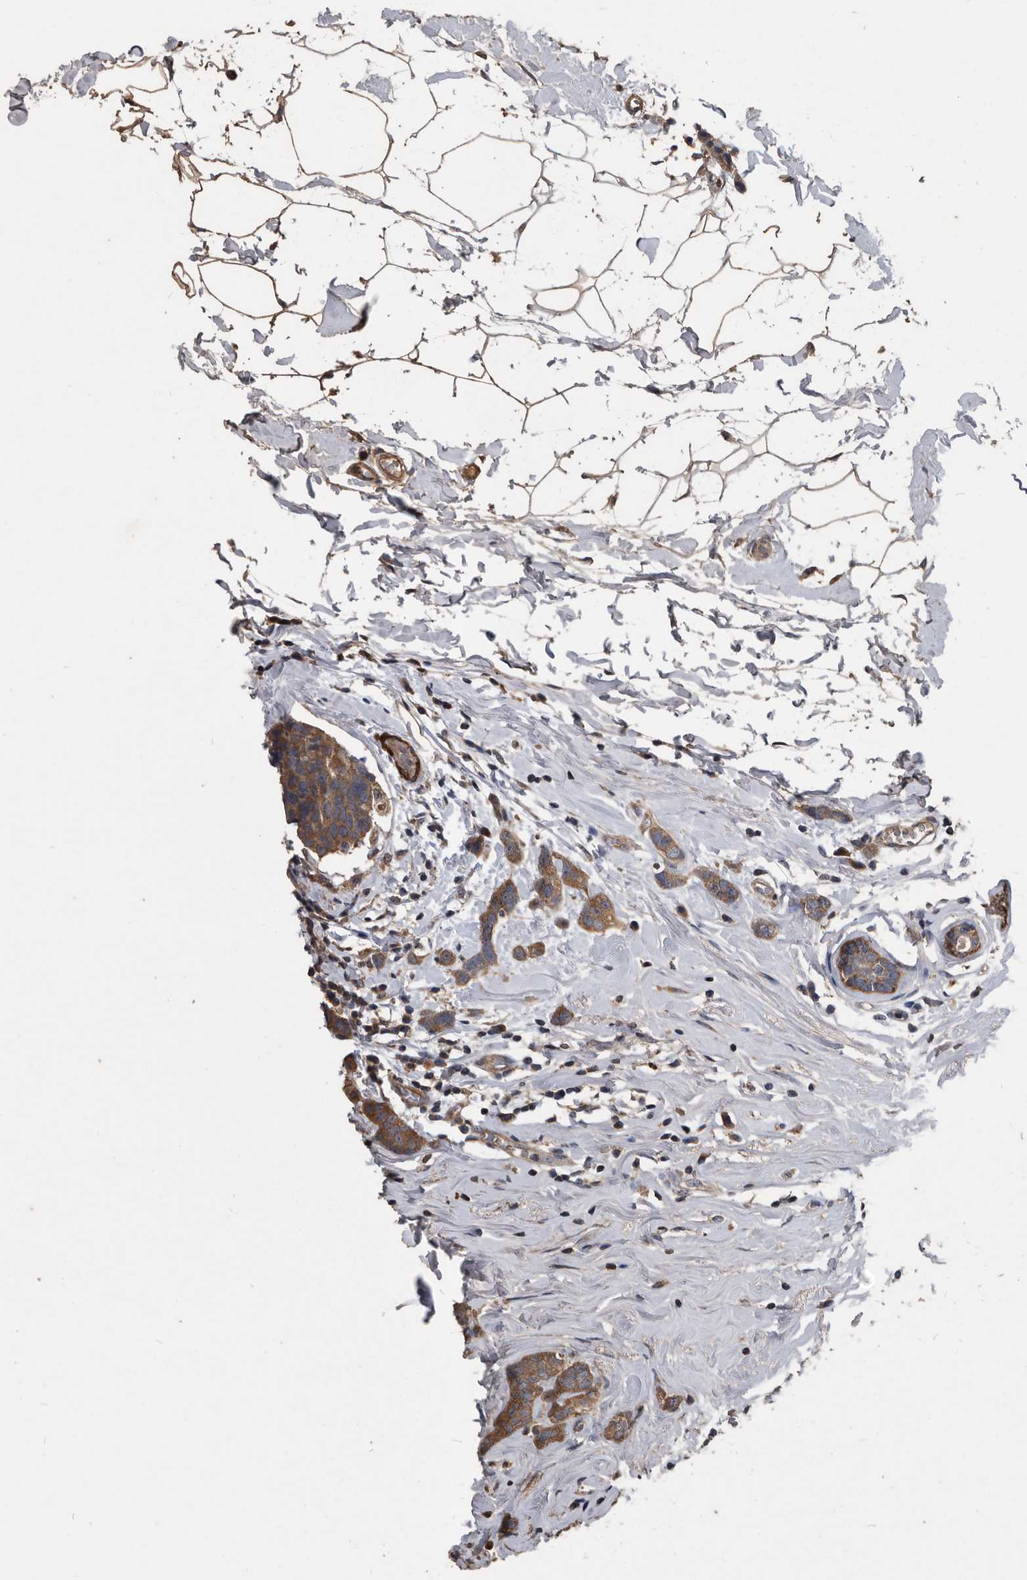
{"staining": {"intensity": "moderate", "quantity": ">75%", "location": "cytoplasmic/membranous"}, "tissue": "breast cancer", "cell_type": "Tumor cells", "image_type": "cancer", "snomed": [{"axis": "morphology", "description": "Normal tissue, NOS"}, {"axis": "morphology", "description": "Duct carcinoma"}, {"axis": "topography", "description": "Breast"}], "caption": "Protein analysis of breast cancer (invasive ductal carcinoma) tissue reveals moderate cytoplasmic/membranous staining in approximately >75% of tumor cells.", "gene": "NRBP1", "patient": {"sex": "female", "age": 50}}